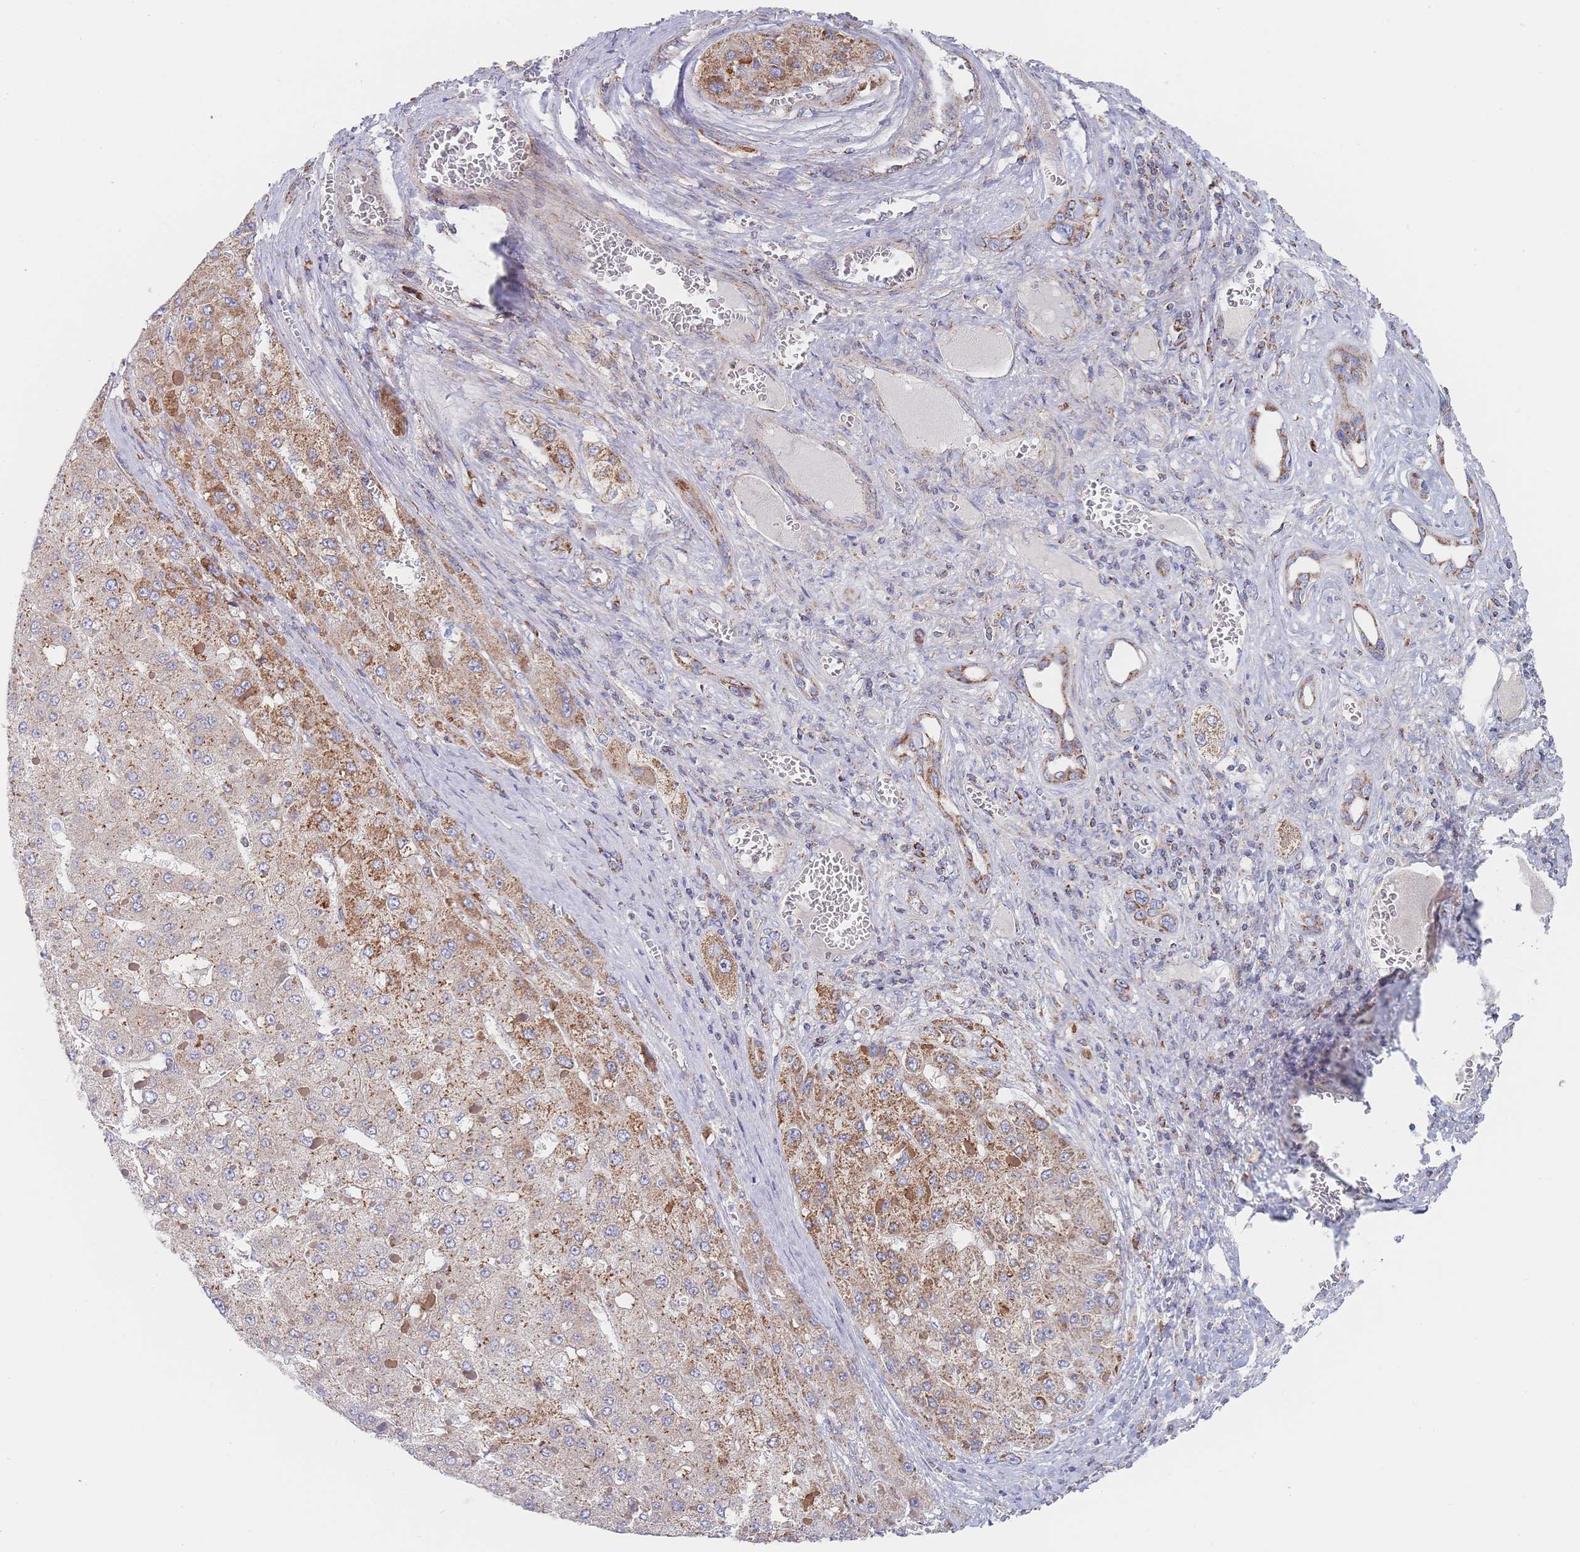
{"staining": {"intensity": "moderate", "quantity": "25%-75%", "location": "cytoplasmic/membranous"}, "tissue": "liver cancer", "cell_type": "Tumor cells", "image_type": "cancer", "snomed": [{"axis": "morphology", "description": "Carcinoma, Hepatocellular, NOS"}, {"axis": "topography", "description": "Liver"}], "caption": "DAB (3,3'-diaminobenzidine) immunohistochemical staining of liver cancer (hepatocellular carcinoma) shows moderate cytoplasmic/membranous protein staining in about 25%-75% of tumor cells.", "gene": "IKZF4", "patient": {"sex": "female", "age": 73}}